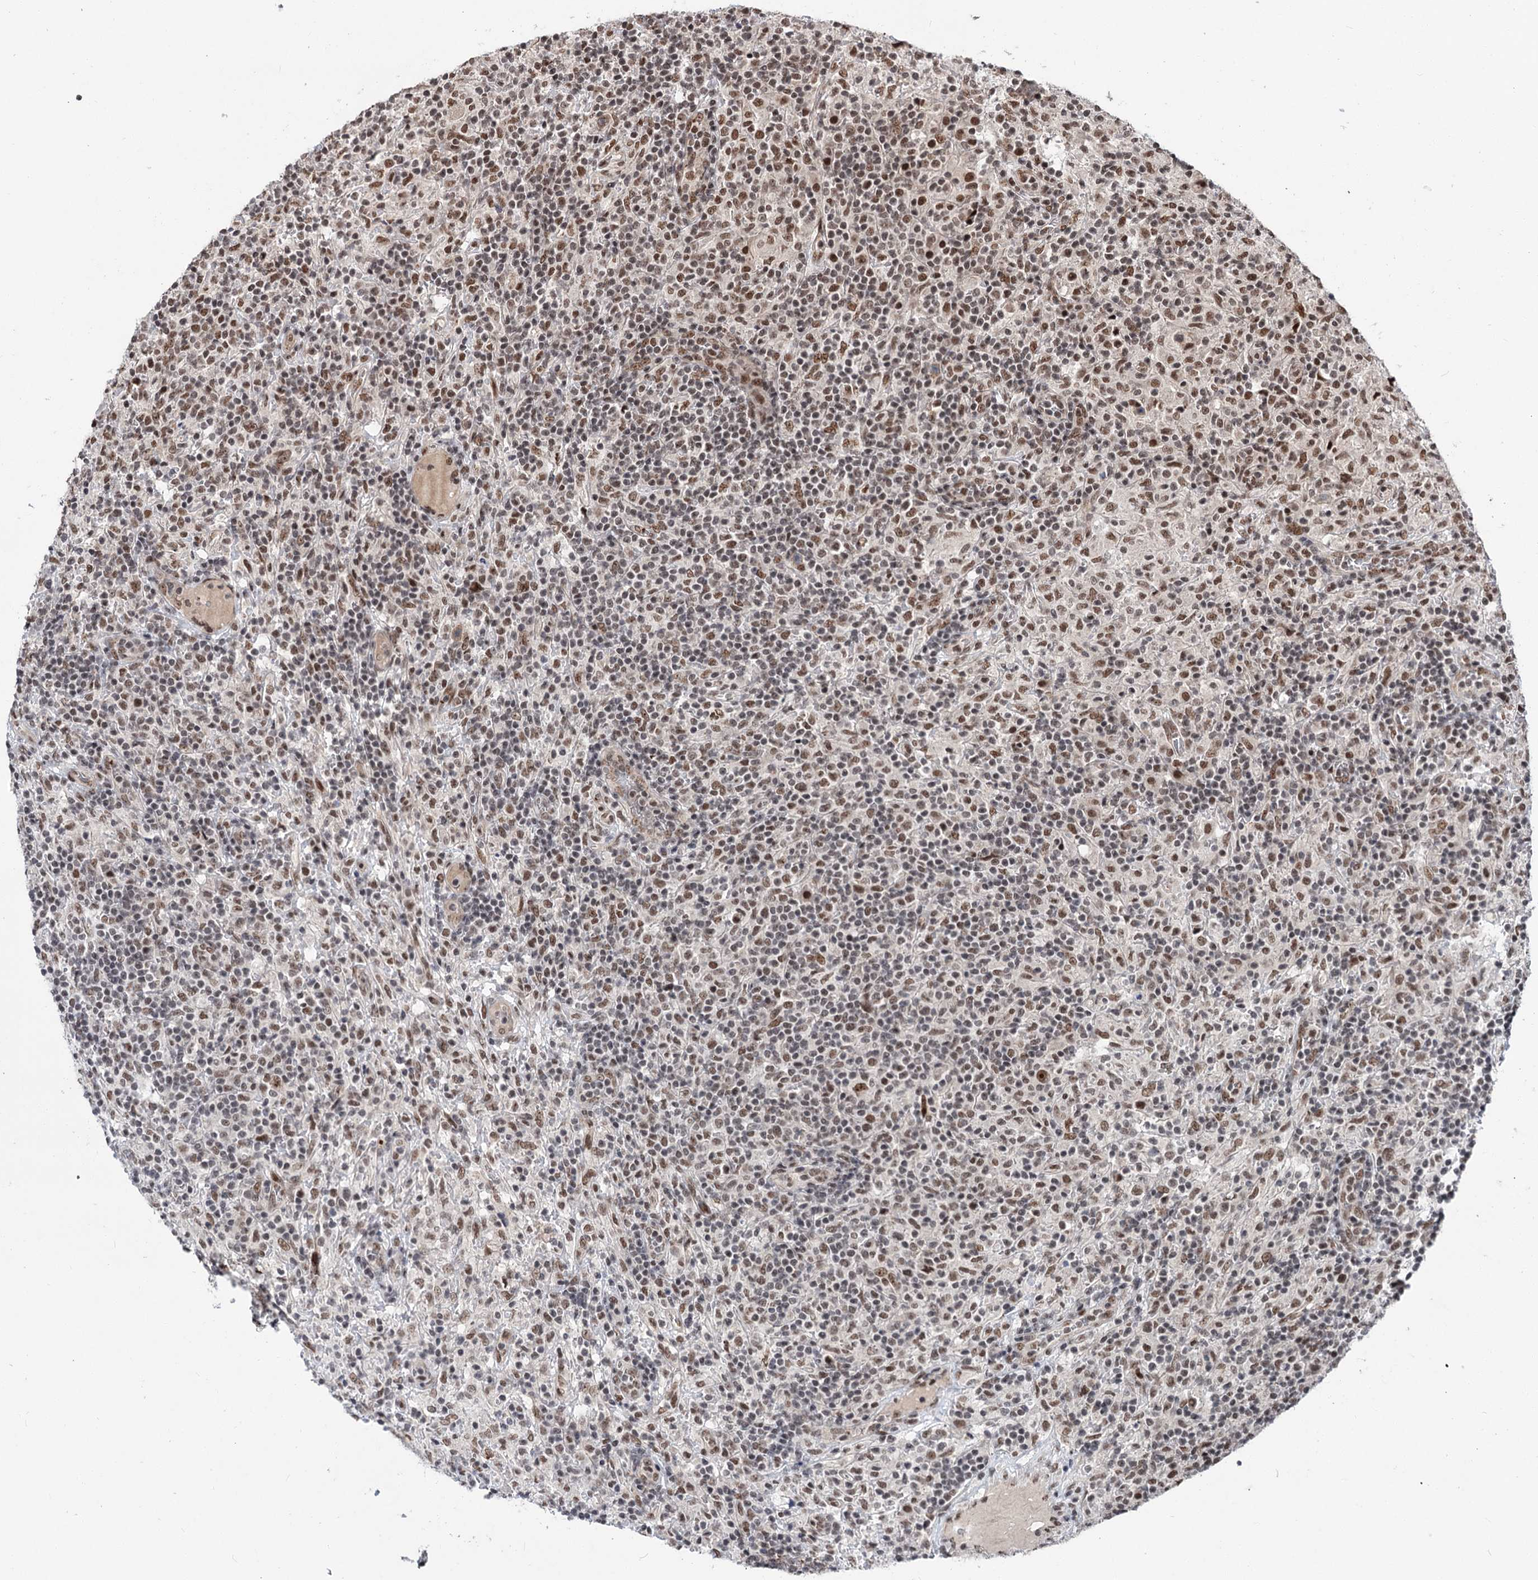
{"staining": {"intensity": "moderate", "quantity": ">75%", "location": "nuclear"}, "tissue": "lymphoma", "cell_type": "Tumor cells", "image_type": "cancer", "snomed": [{"axis": "morphology", "description": "Hodgkin's disease, NOS"}, {"axis": "topography", "description": "Lymph node"}], "caption": "Hodgkin's disease stained for a protein reveals moderate nuclear positivity in tumor cells. The staining was performed using DAB (3,3'-diaminobenzidine) to visualize the protein expression in brown, while the nuclei were stained in blue with hematoxylin (Magnification: 20x).", "gene": "MAML1", "patient": {"sex": "male", "age": 70}}